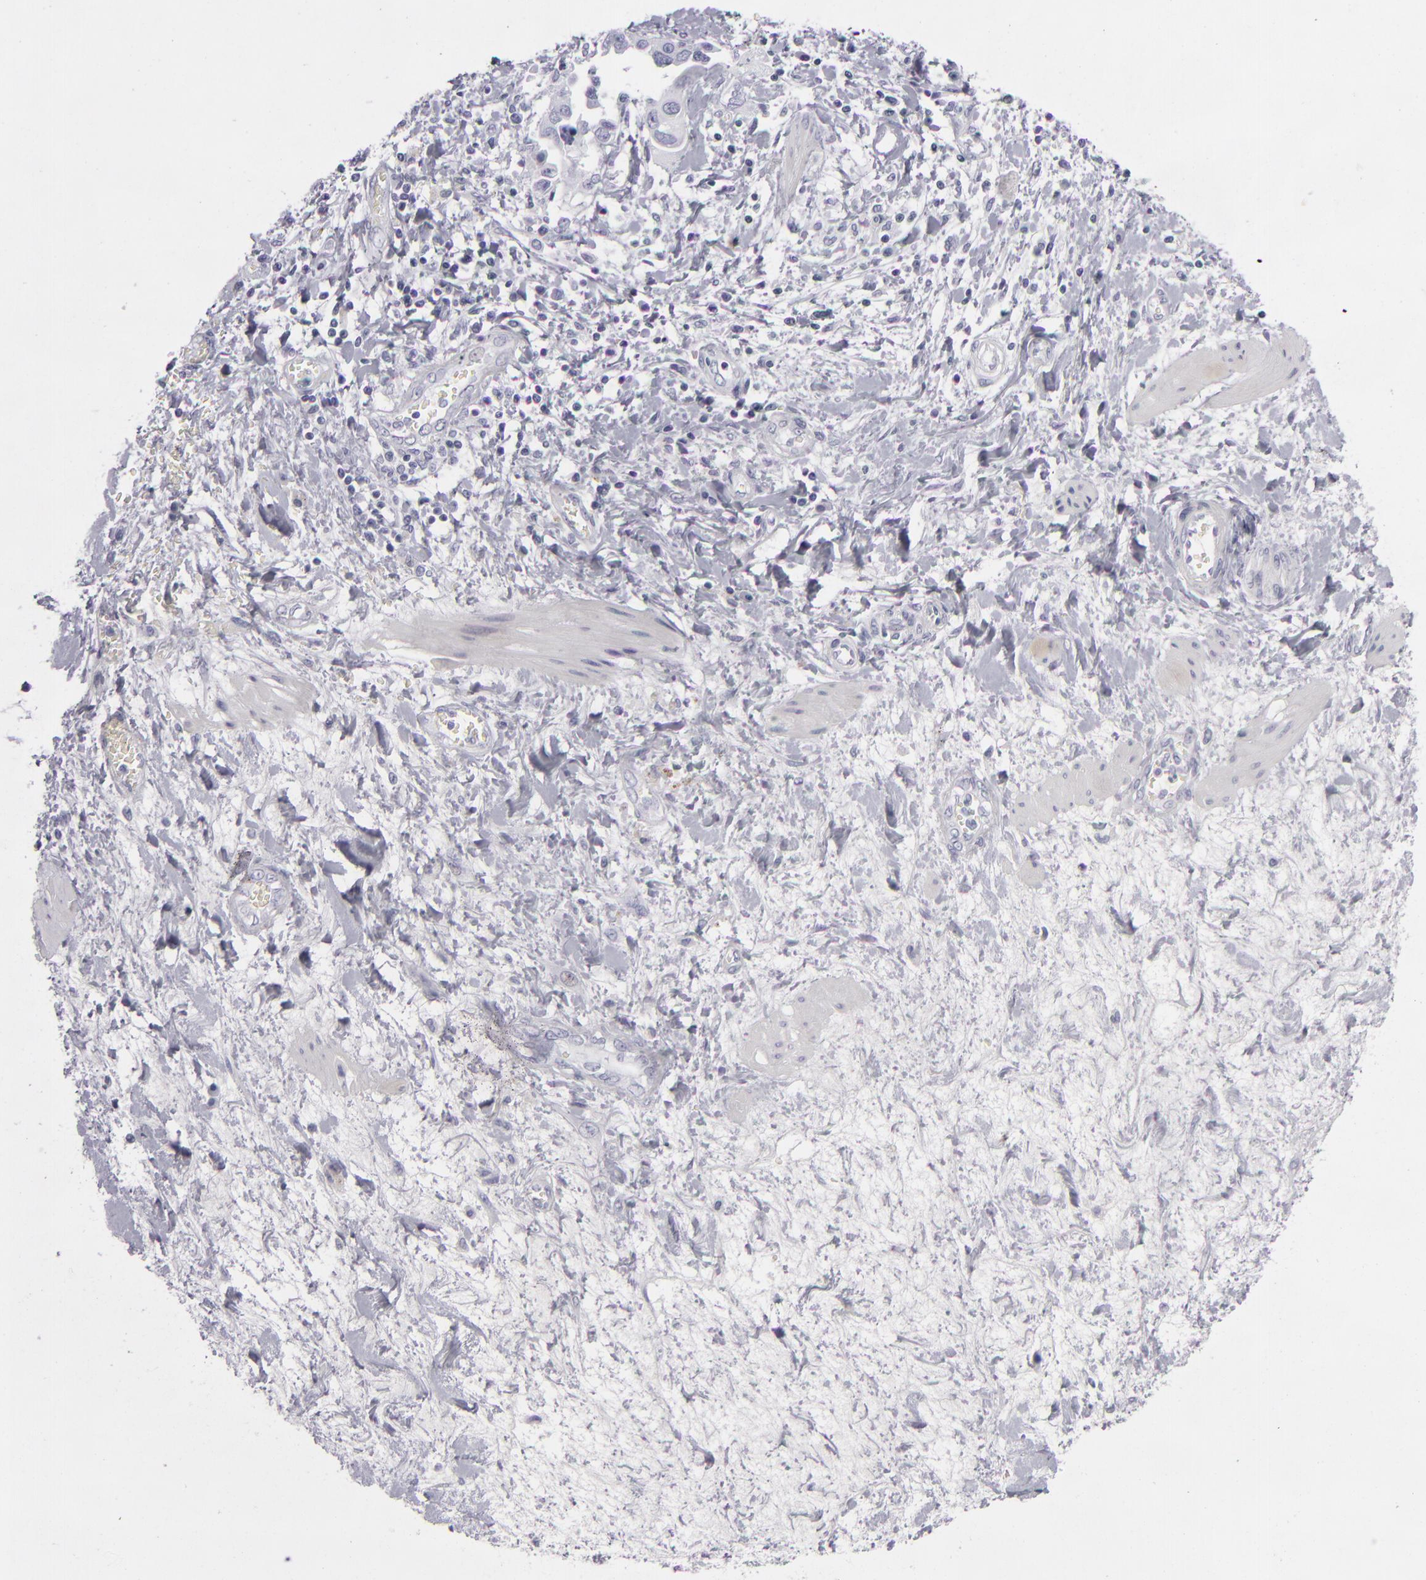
{"staining": {"intensity": "negative", "quantity": "none", "location": "none"}, "tissue": "ovarian cancer", "cell_type": "Tumor cells", "image_type": "cancer", "snomed": [{"axis": "morphology", "description": "Cystadenocarcinoma, serous, NOS"}, {"axis": "topography", "description": "Ovary"}], "caption": "This is a image of immunohistochemistry (IHC) staining of ovarian cancer, which shows no staining in tumor cells.", "gene": "CDX2", "patient": {"sex": "female", "age": 63}}